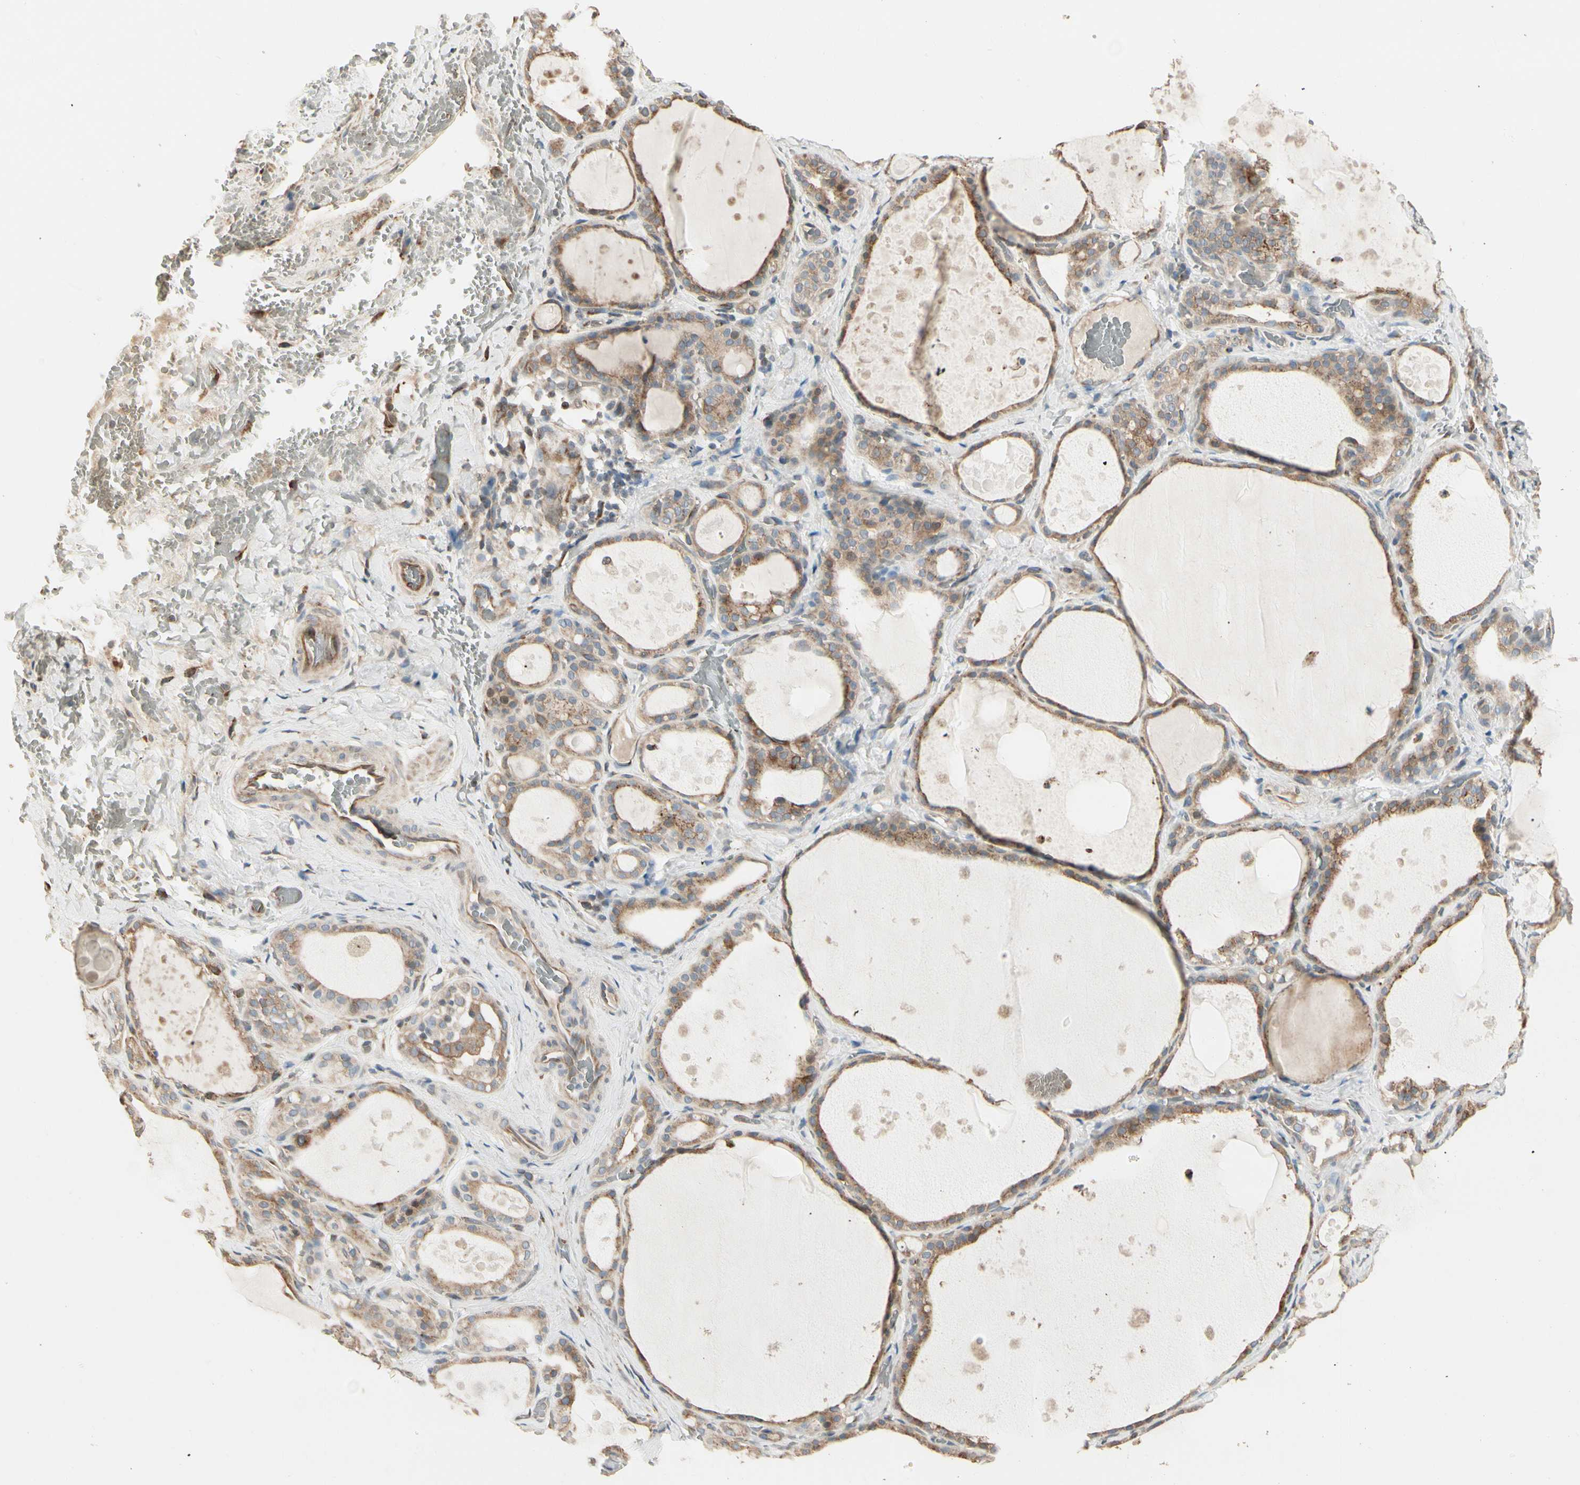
{"staining": {"intensity": "weak", "quantity": ">75%", "location": "cytoplasmic/membranous"}, "tissue": "thyroid gland", "cell_type": "Glandular cells", "image_type": "normal", "snomed": [{"axis": "morphology", "description": "Normal tissue, NOS"}, {"axis": "topography", "description": "Thyroid gland"}], "caption": "IHC of benign thyroid gland shows low levels of weak cytoplasmic/membranous expression in approximately >75% of glandular cells.", "gene": "NUCB2", "patient": {"sex": "male", "age": 61}}